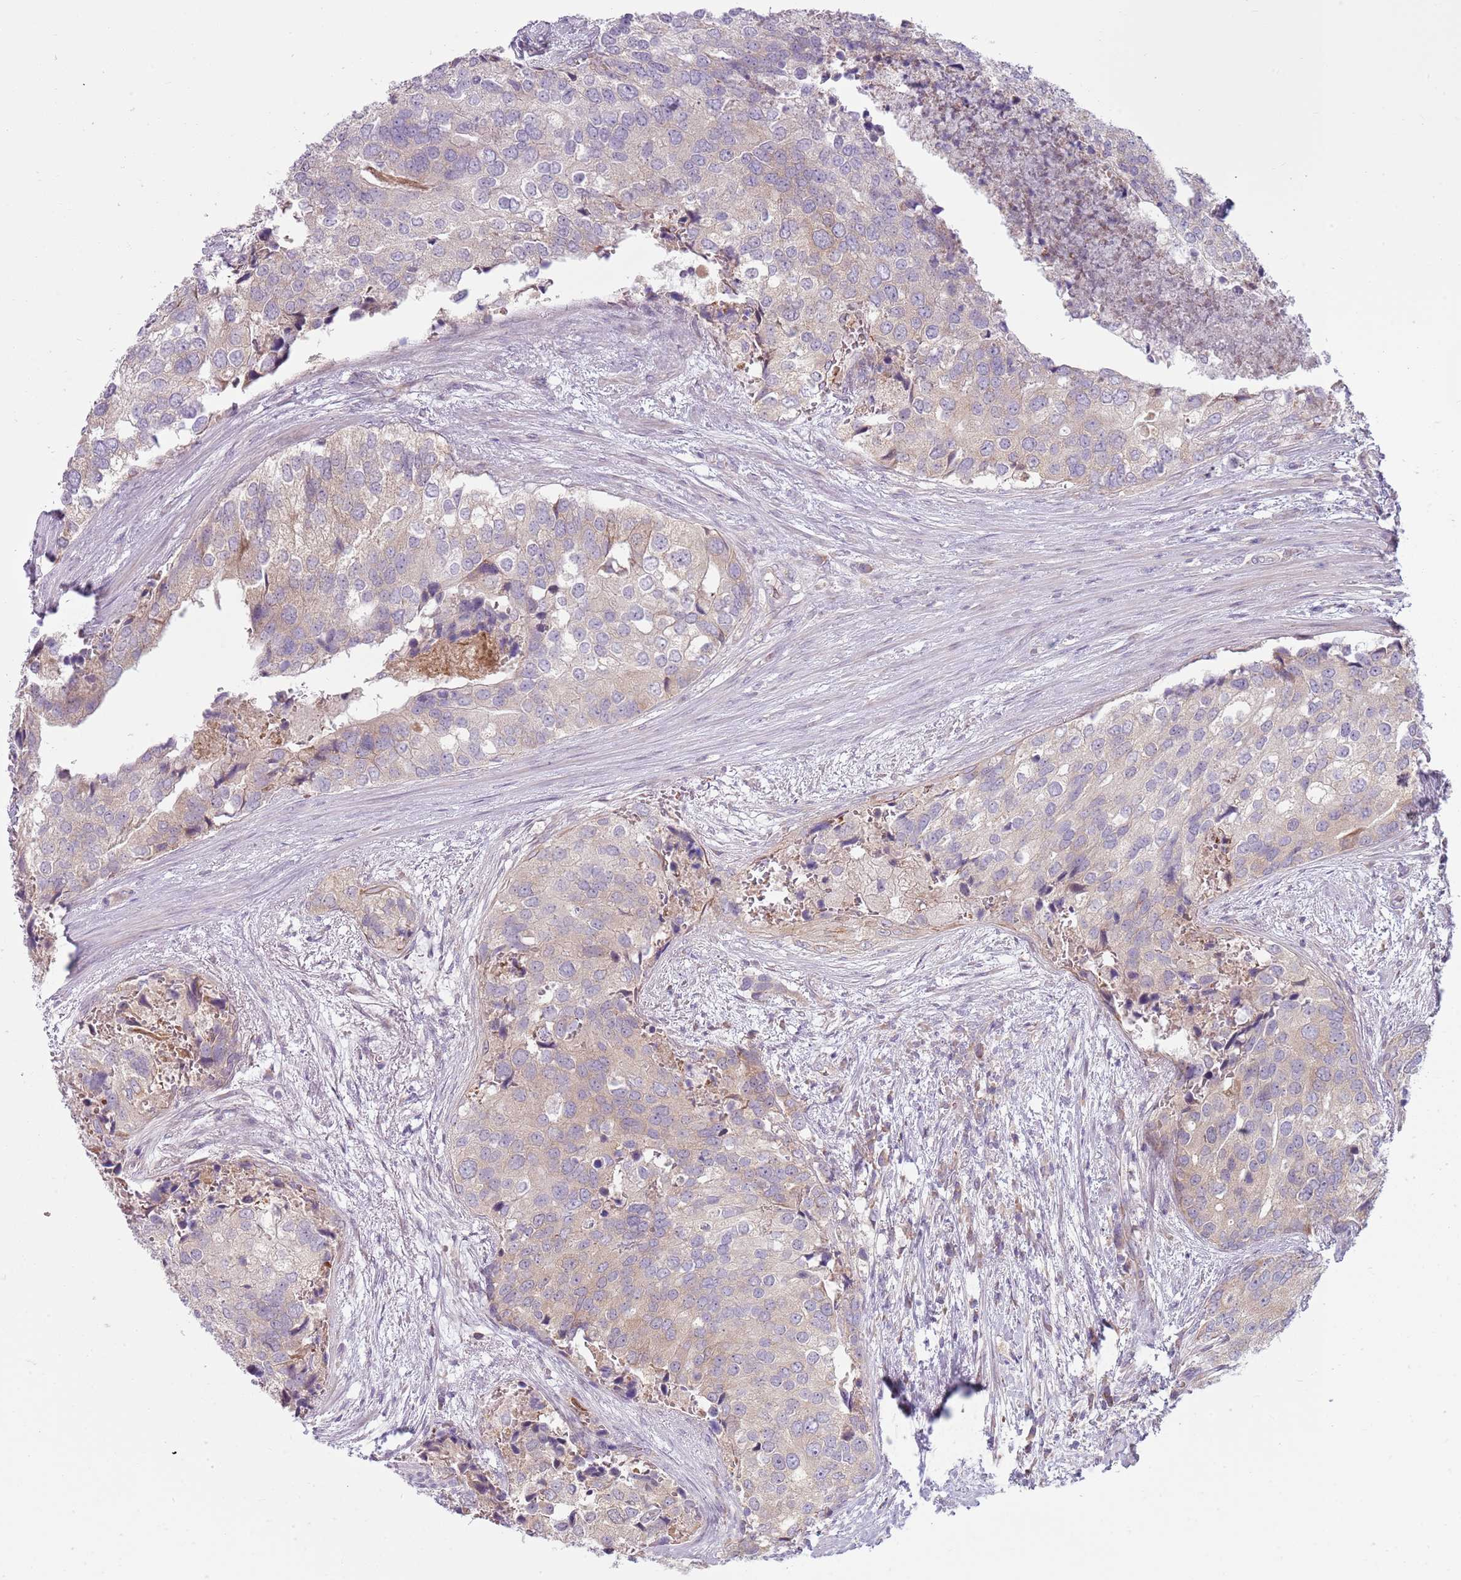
{"staining": {"intensity": "weak", "quantity": "<25%", "location": "cytoplasmic/membranous"}, "tissue": "prostate cancer", "cell_type": "Tumor cells", "image_type": "cancer", "snomed": [{"axis": "morphology", "description": "Adenocarcinoma, High grade"}, {"axis": "topography", "description": "Prostate"}], "caption": "The immunohistochemistry histopathology image has no significant staining in tumor cells of prostate cancer (high-grade adenocarcinoma) tissue.", "gene": "HSPA14", "patient": {"sex": "male", "age": 62}}